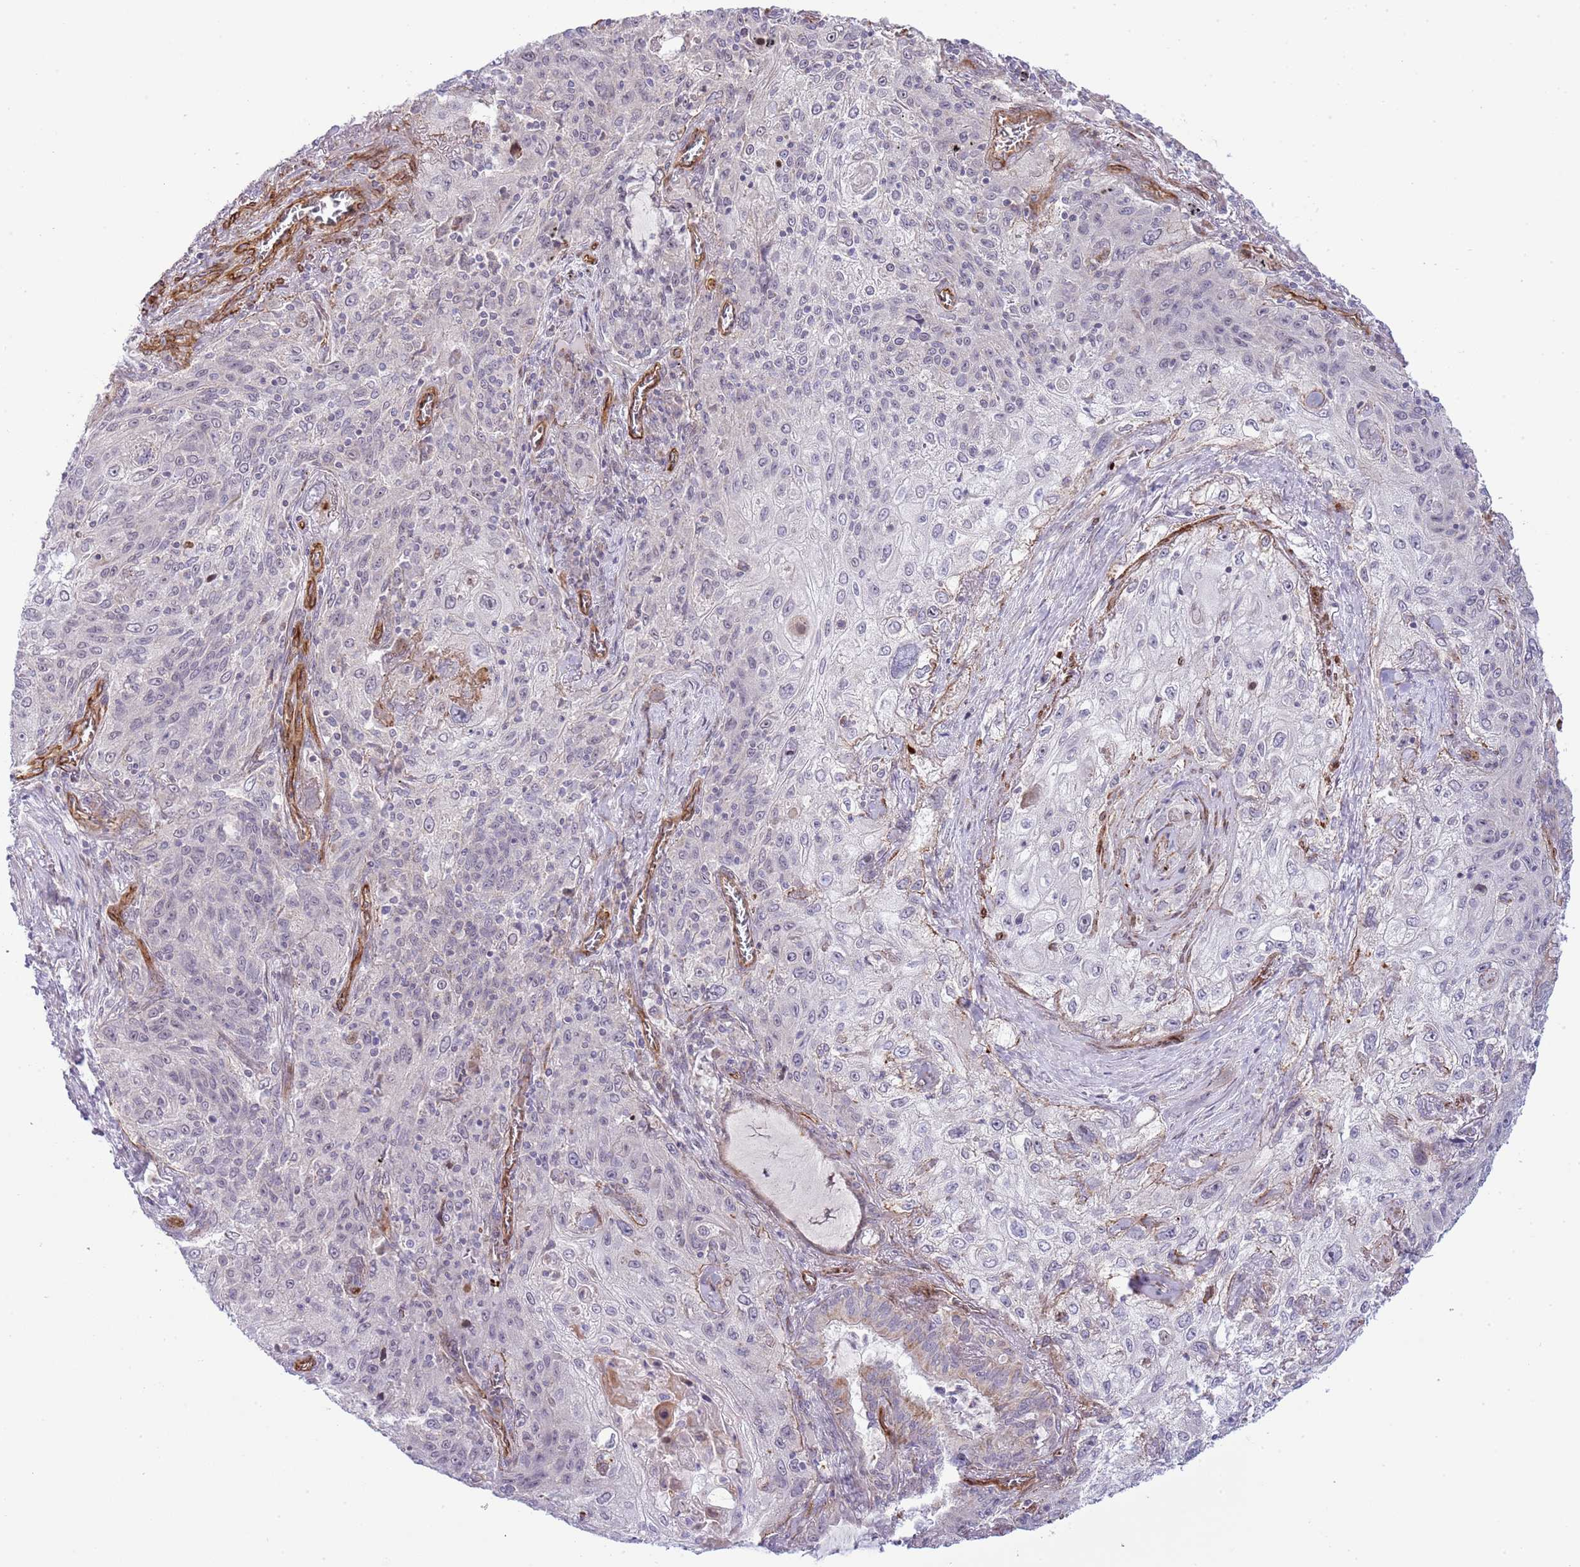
{"staining": {"intensity": "negative", "quantity": "none", "location": "none"}, "tissue": "lung cancer", "cell_type": "Tumor cells", "image_type": "cancer", "snomed": [{"axis": "morphology", "description": "Squamous cell carcinoma, NOS"}, {"axis": "topography", "description": "Lung"}], "caption": "IHC micrograph of squamous cell carcinoma (lung) stained for a protein (brown), which demonstrates no positivity in tumor cells.", "gene": "NEK3", "patient": {"sex": "female", "age": 69}}